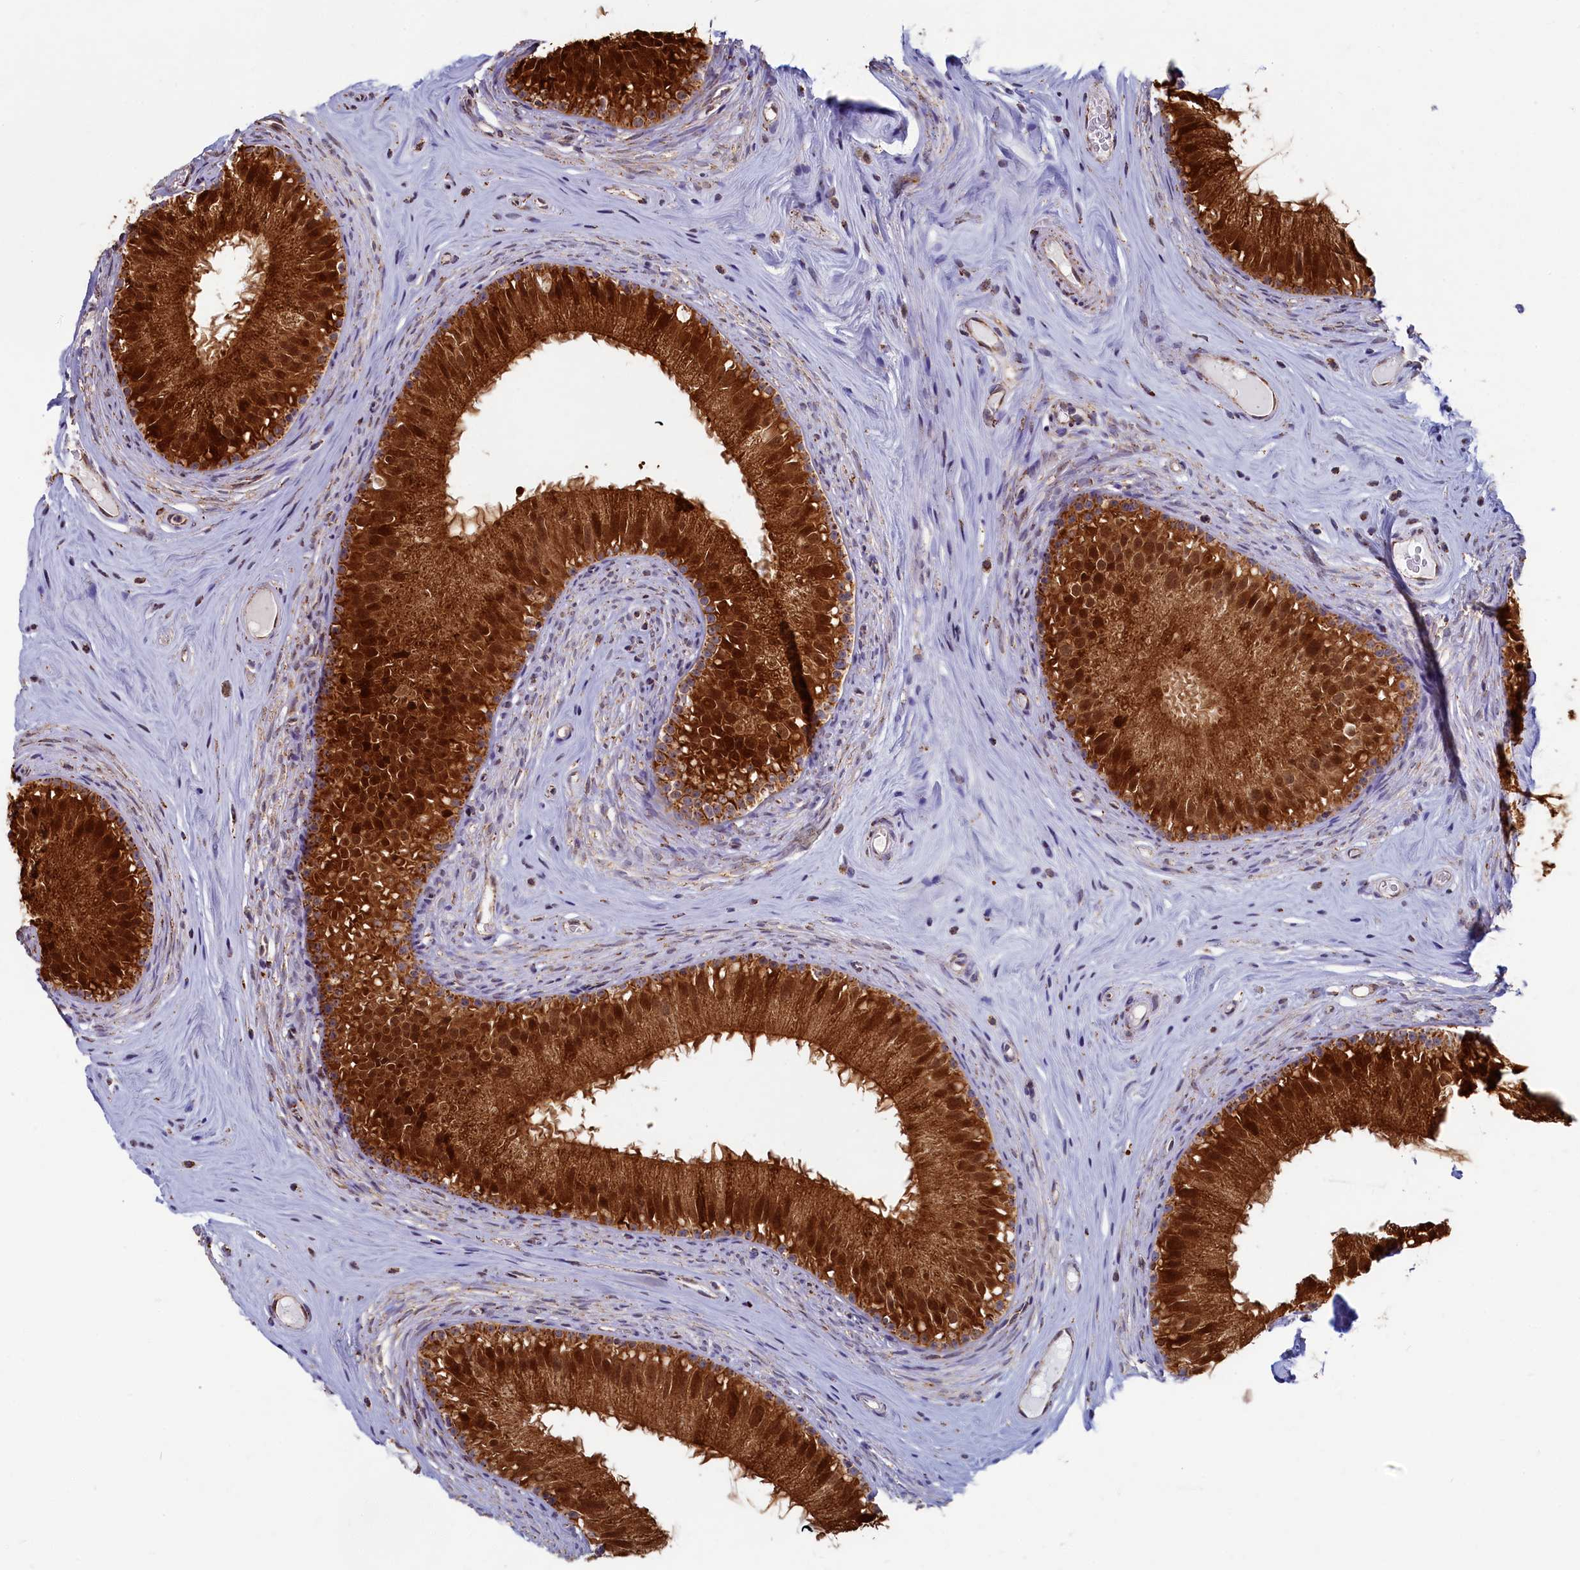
{"staining": {"intensity": "strong", "quantity": ">75%", "location": "cytoplasmic/membranous,nuclear"}, "tissue": "epididymis", "cell_type": "Glandular cells", "image_type": "normal", "snomed": [{"axis": "morphology", "description": "Normal tissue, NOS"}, {"axis": "topography", "description": "Epididymis"}], "caption": "Immunohistochemistry staining of normal epididymis, which reveals high levels of strong cytoplasmic/membranous,nuclear expression in approximately >75% of glandular cells indicating strong cytoplasmic/membranous,nuclear protein staining. The staining was performed using DAB (3,3'-diaminobenzidine) (brown) for protein detection and nuclei were counterstained in hematoxylin (blue).", "gene": "SPR", "patient": {"sex": "male", "age": 45}}